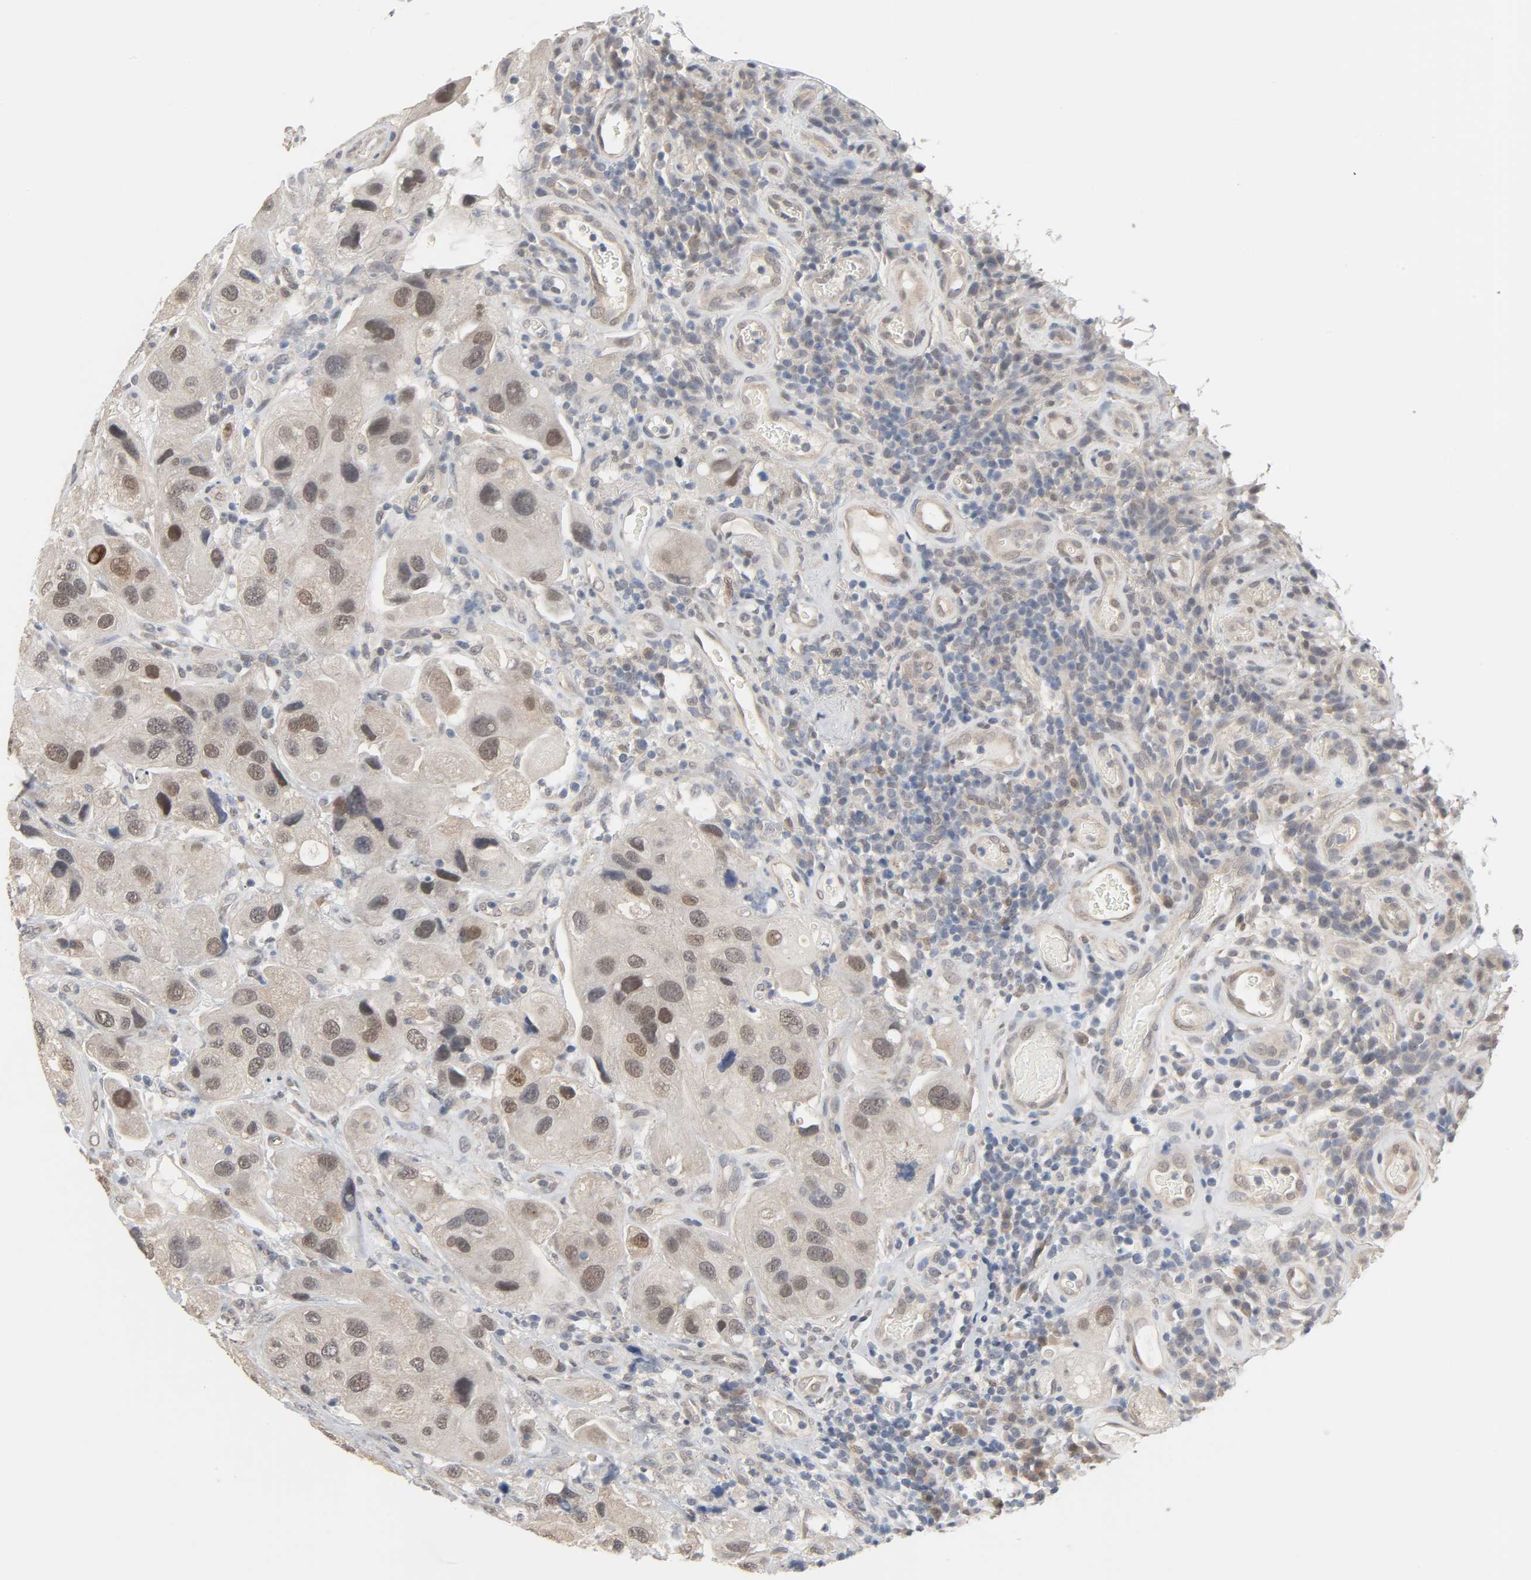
{"staining": {"intensity": "weak", "quantity": "<25%", "location": "nuclear"}, "tissue": "urothelial cancer", "cell_type": "Tumor cells", "image_type": "cancer", "snomed": [{"axis": "morphology", "description": "Urothelial carcinoma, High grade"}, {"axis": "topography", "description": "Urinary bladder"}], "caption": "Micrograph shows no protein expression in tumor cells of high-grade urothelial carcinoma tissue.", "gene": "ACSS2", "patient": {"sex": "female", "age": 64}}